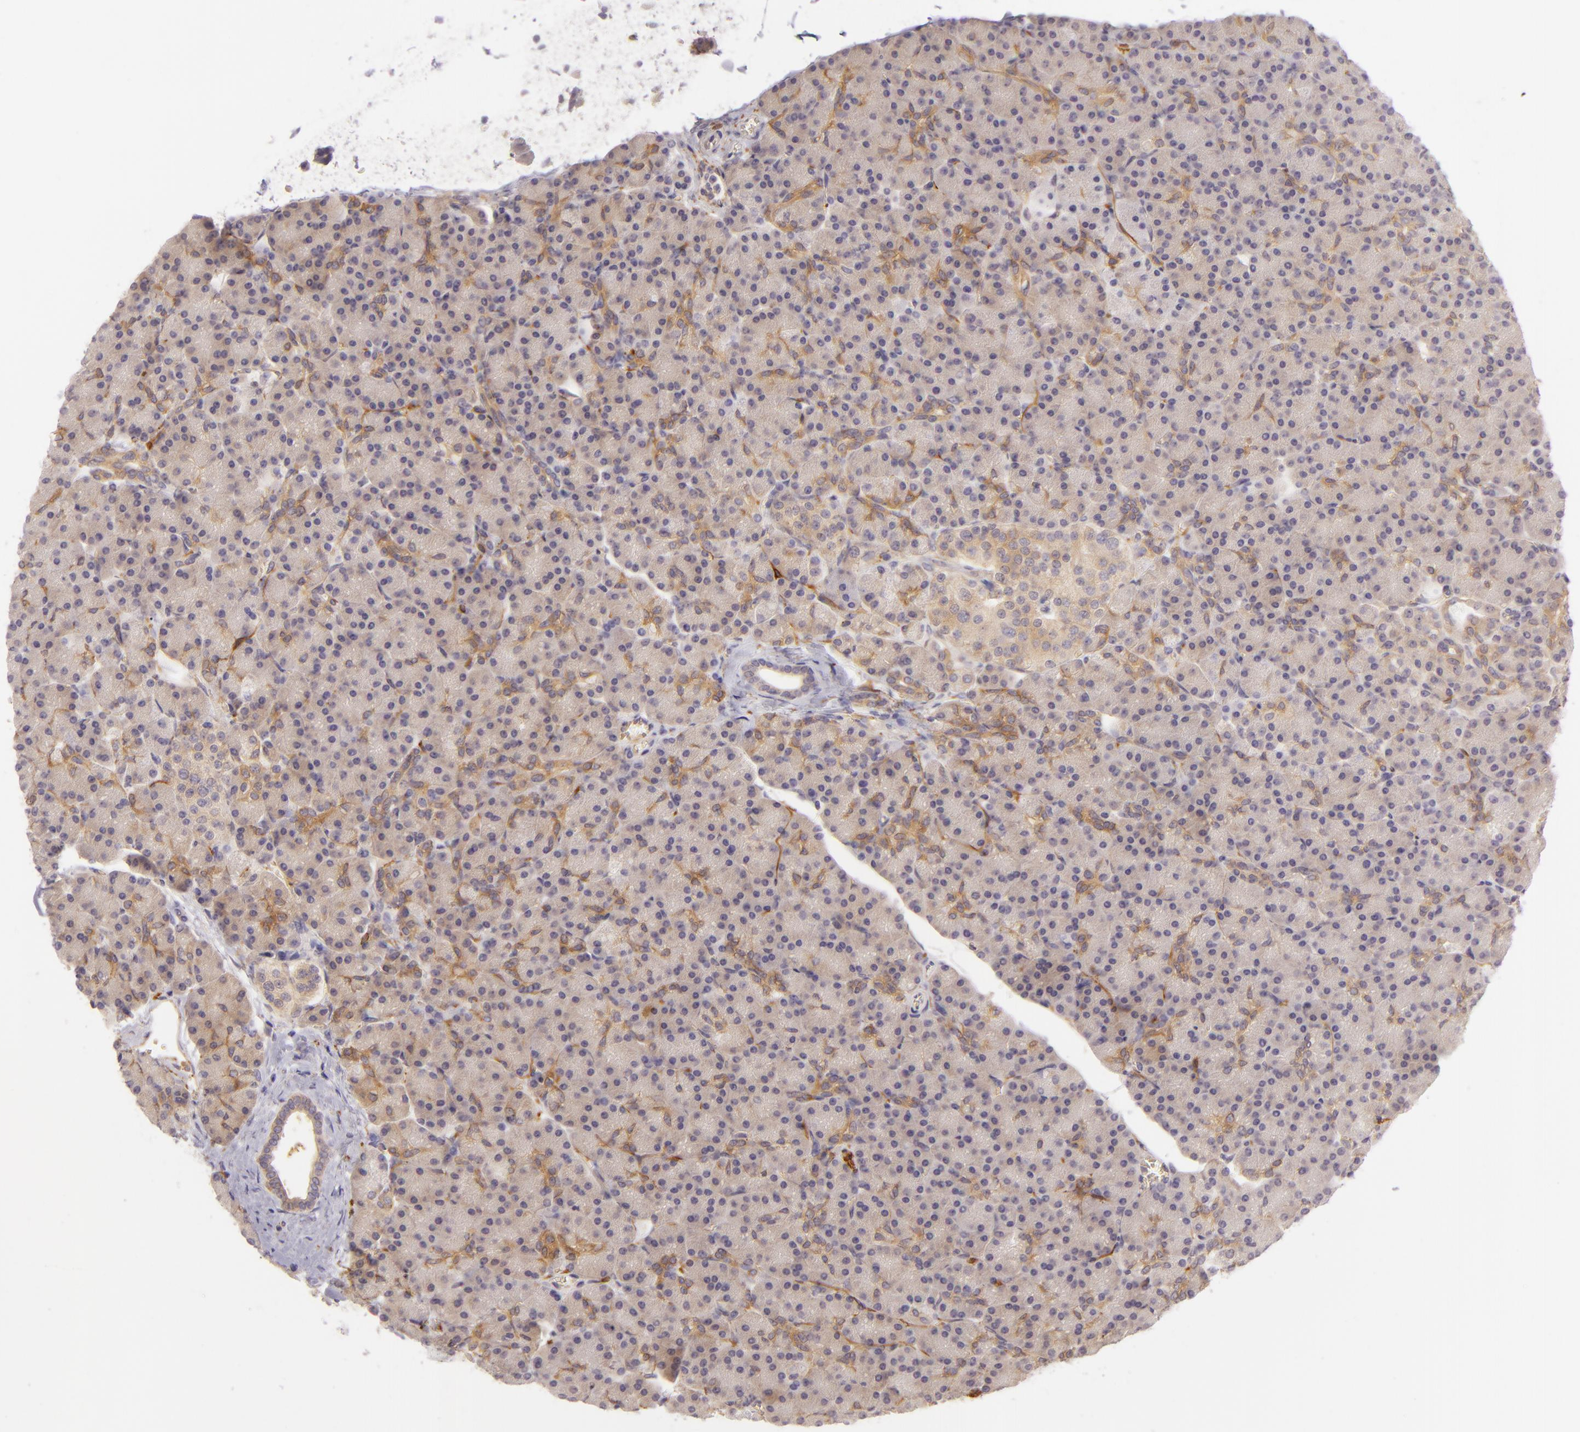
{"staining": {"intensity": "moderate", "quantity": "<25%", "location": "cytoplasmic/membranous"}, "tissue": "pancreas", "cell_type": "Exocrine glandular cells", "image_type": "normal", "snomed": [{"axis": "morphology", "description": "Normal tissue, NOS"}, {"axis": "topography", "description": "Pancreas"}], "caption": "IHC histopathology image of normal pancreas: pancreas stained using IHC exhibits low levels of moderate protein expression localized specifically in the cytoplasmic/membranous of exocrine glandular cells, appearing as a cytoplasmic/membranous brown color.", "gene": "ZC3H7B", "patient": {"sex": "female", "age": 43}}